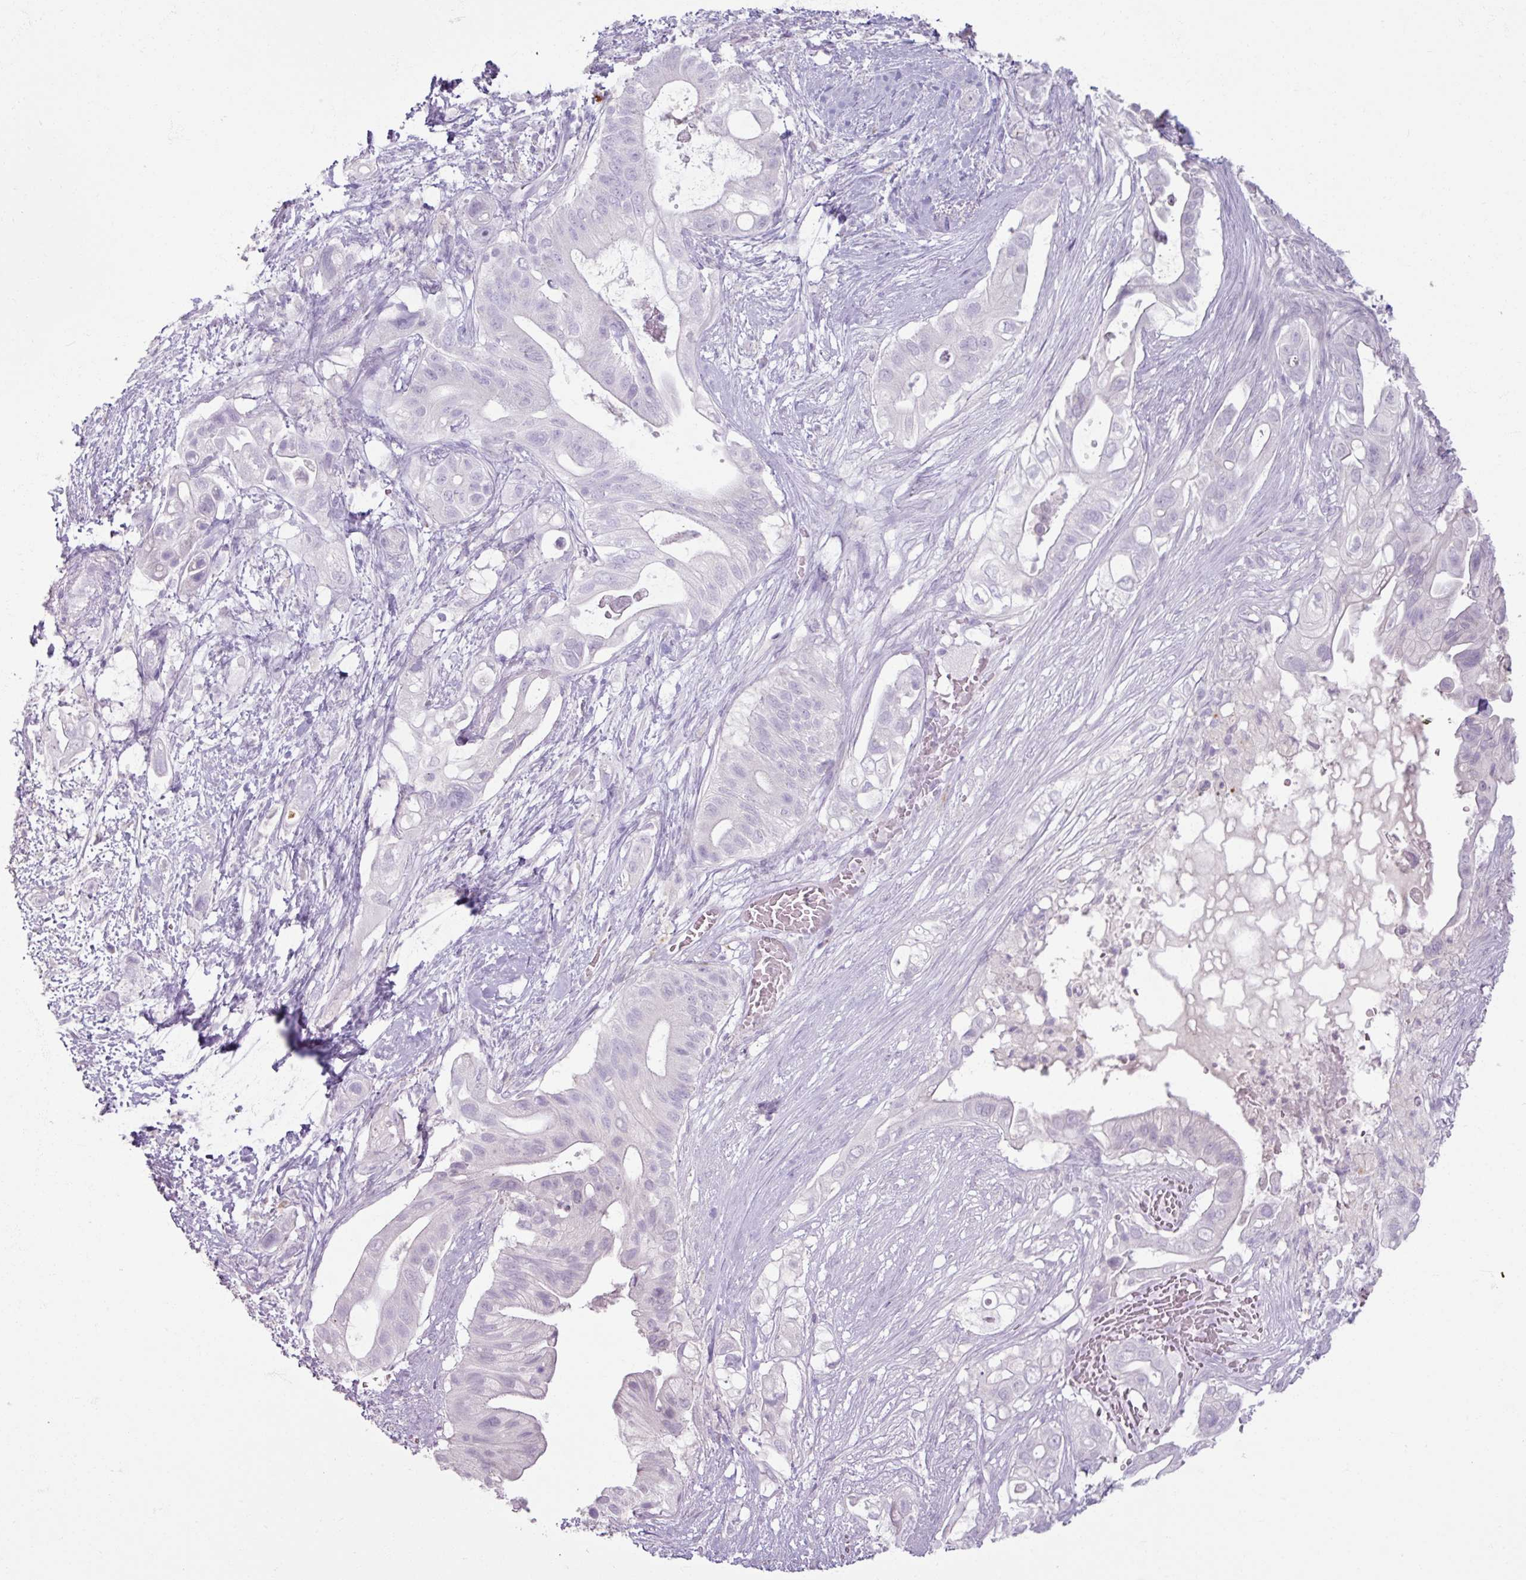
{"staining": {"intensity": "negative", "quantity": "none", "location": "none"}, "tissue": "pancreatic cancer", "cell_type": "Tumor cells", "image_type": "cancer", "snomed": [{"axis": "morphology", "description": "Adenocarcinoma, NOS"}, {"axis": "topography", "description": "Pancreas"}], "caption": "Immunohistochemistry histopathology image of human pancreatic cancer stained for a protein (brown), which exhibits no positivity in tumor cells. (DAB (3,3'-diaminobenzidine) immunohistochemistry (IHC) visualized using brightfield microscopy, high magnification).", "gene": "SLC27A5", "patient": {"sex": "female", "age": 72}}